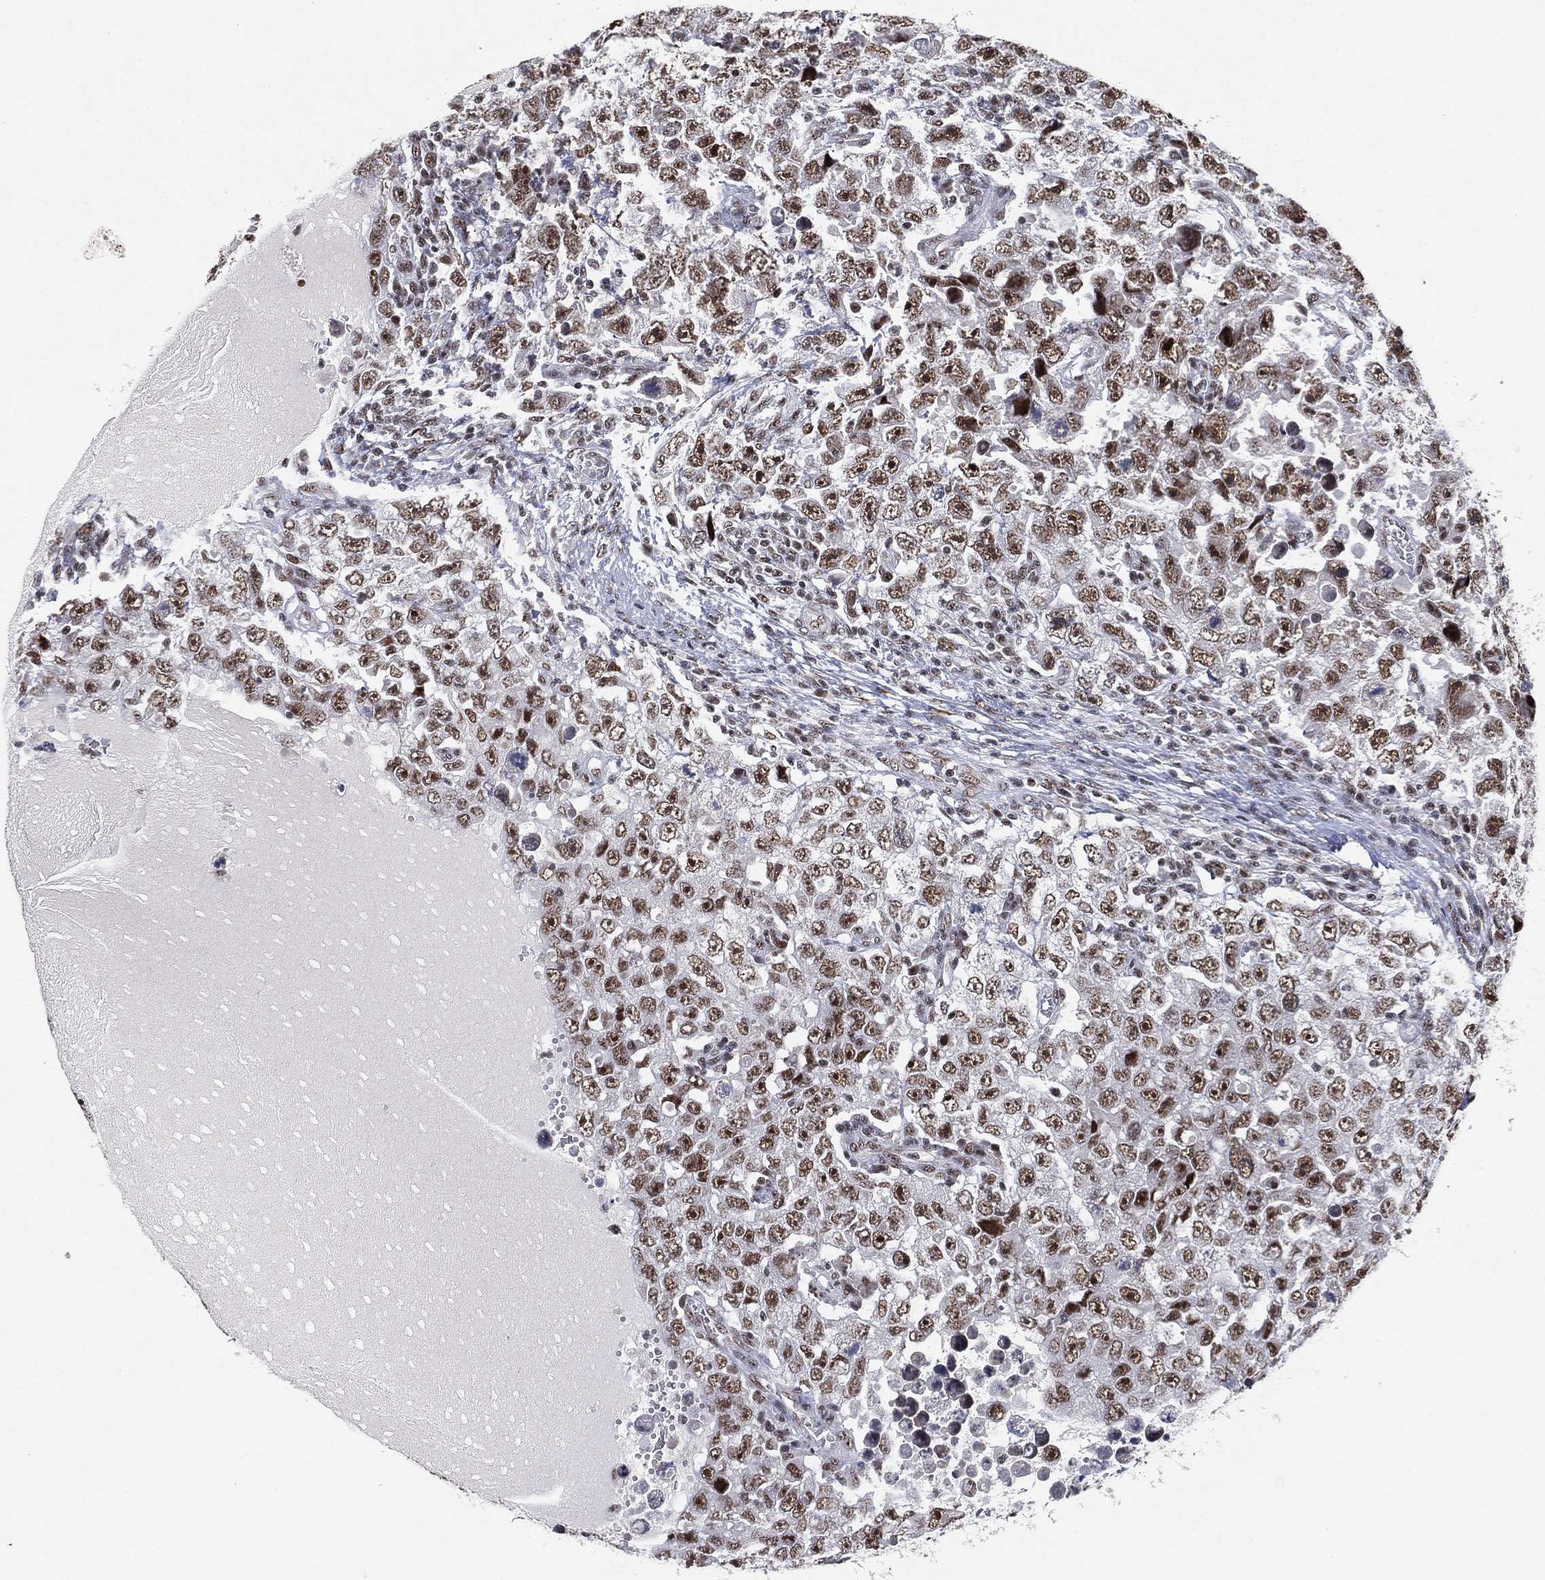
{"staining": {"intensity": "moderate", "quantity": "25%-75%", "location": "nuclear"}, "tissue": "testis cancer", "cell_type": "Tumor cells", "image_type": "cancer", "snomed": [{"axis": "morphology", "description": "Carcinoma, Embryonal, NOS"}, {"axis": "topography", "description": "Testis"}], "caption": "A medium amount of moderate nuclear staining is present in approximately 25%-75% of tumor cells in testis embryonal carcinoma tissue. (brown staining indicates protein expression, while blue staining denotes nuclei).", "gene": "DDX27", "patient": {"sex": "male", "age": 26}}